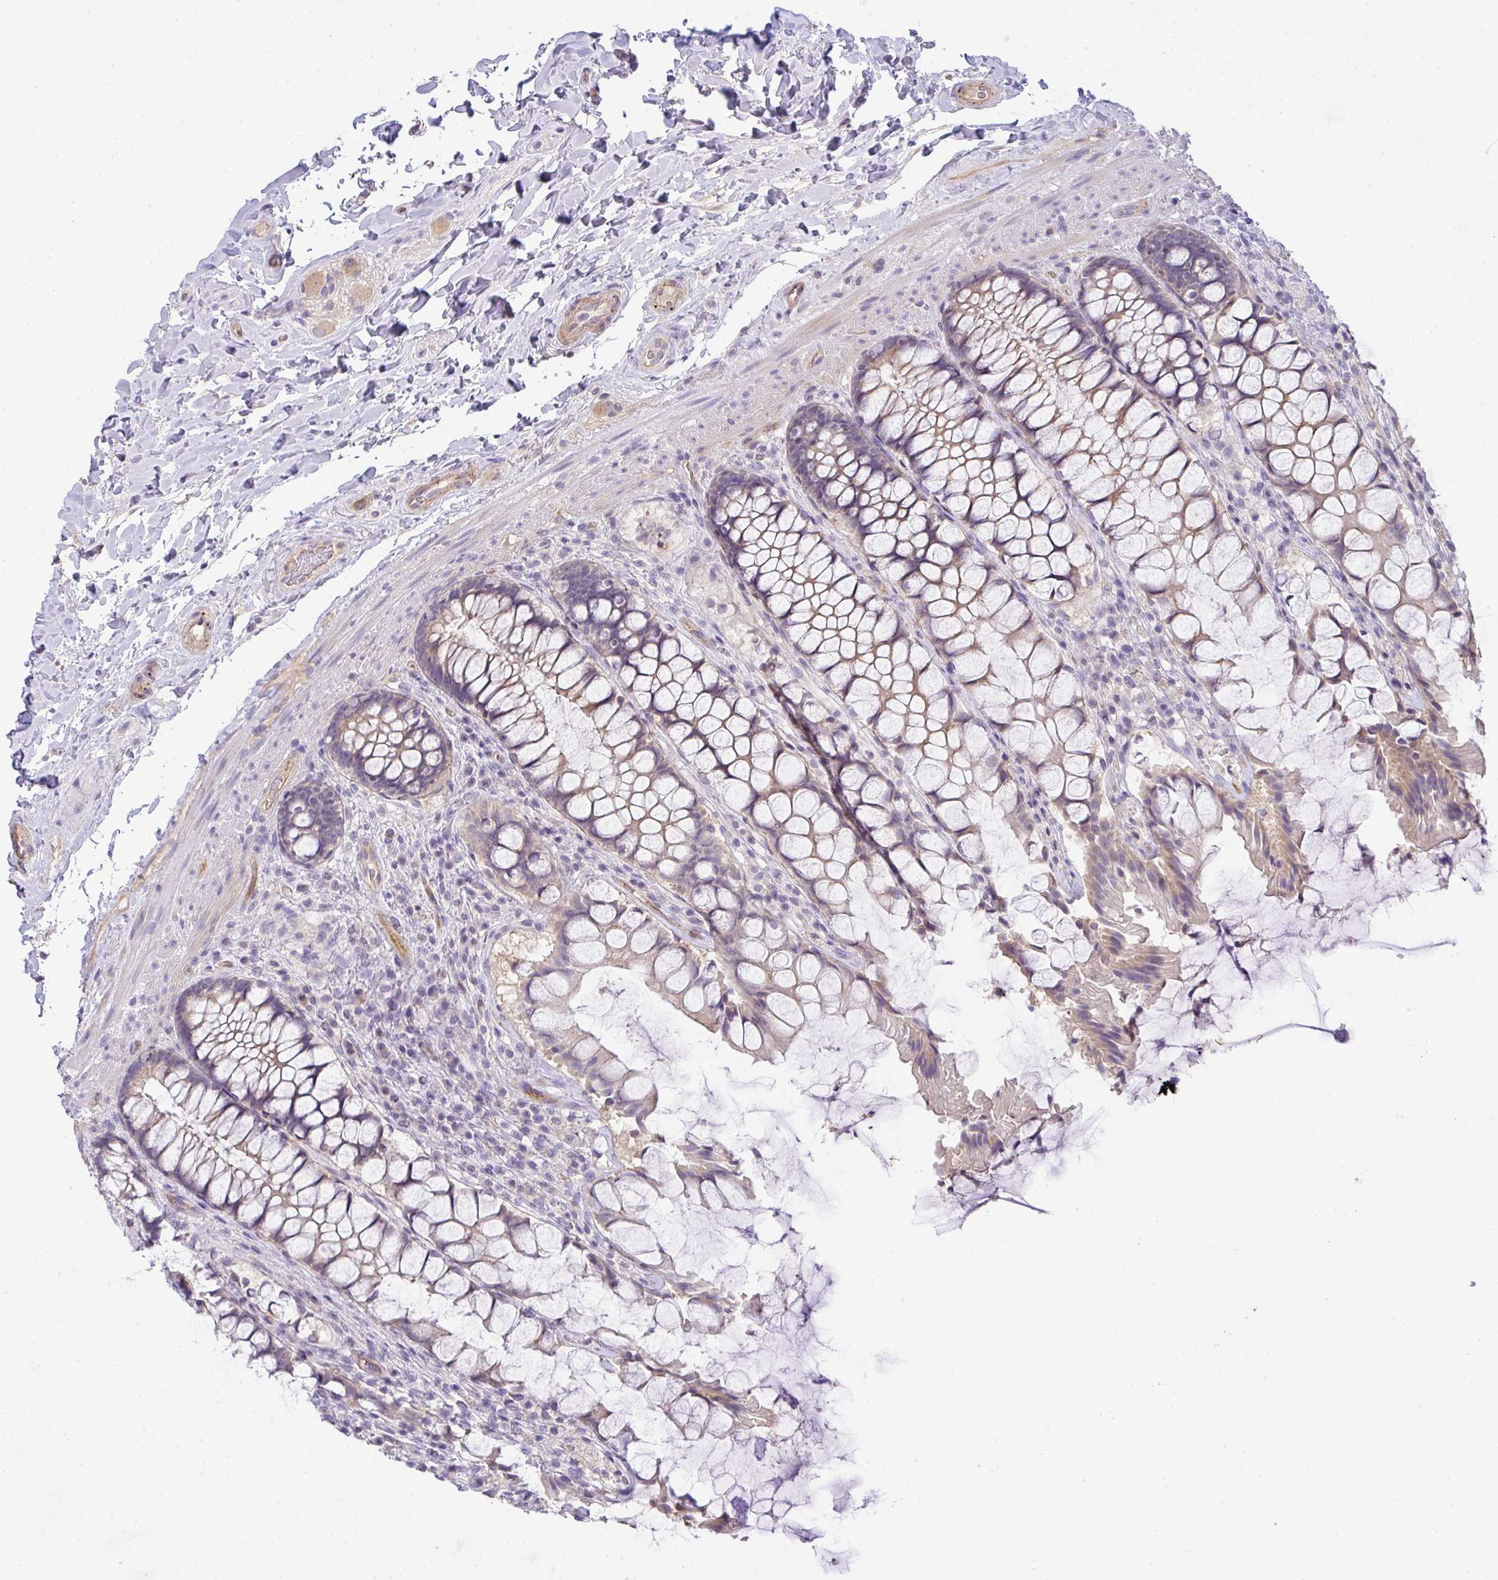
{"staining": {"intensity": "weak", "quantity": "25%-75%", "location": "cytoplasmic/membranous"}, "tissue": "rectum", "cell_type": "Glandular cells", "image_type": "normal", "snomed": [{"axis": "morphology", "description": "Normal tissue, NOS"}, {"axis": "topography", "description": "Rectum"}], "caption": "Immunohistochemistry (IHC) micrograph of benign human rectum stained for a protein (brown), which demonstrates low levels of weak cytoplasmic/membranous positivity in about 25%-75% of glandular cells.", "gene": "FILIP1", "patient": {"sex": "female", "age": 58}}